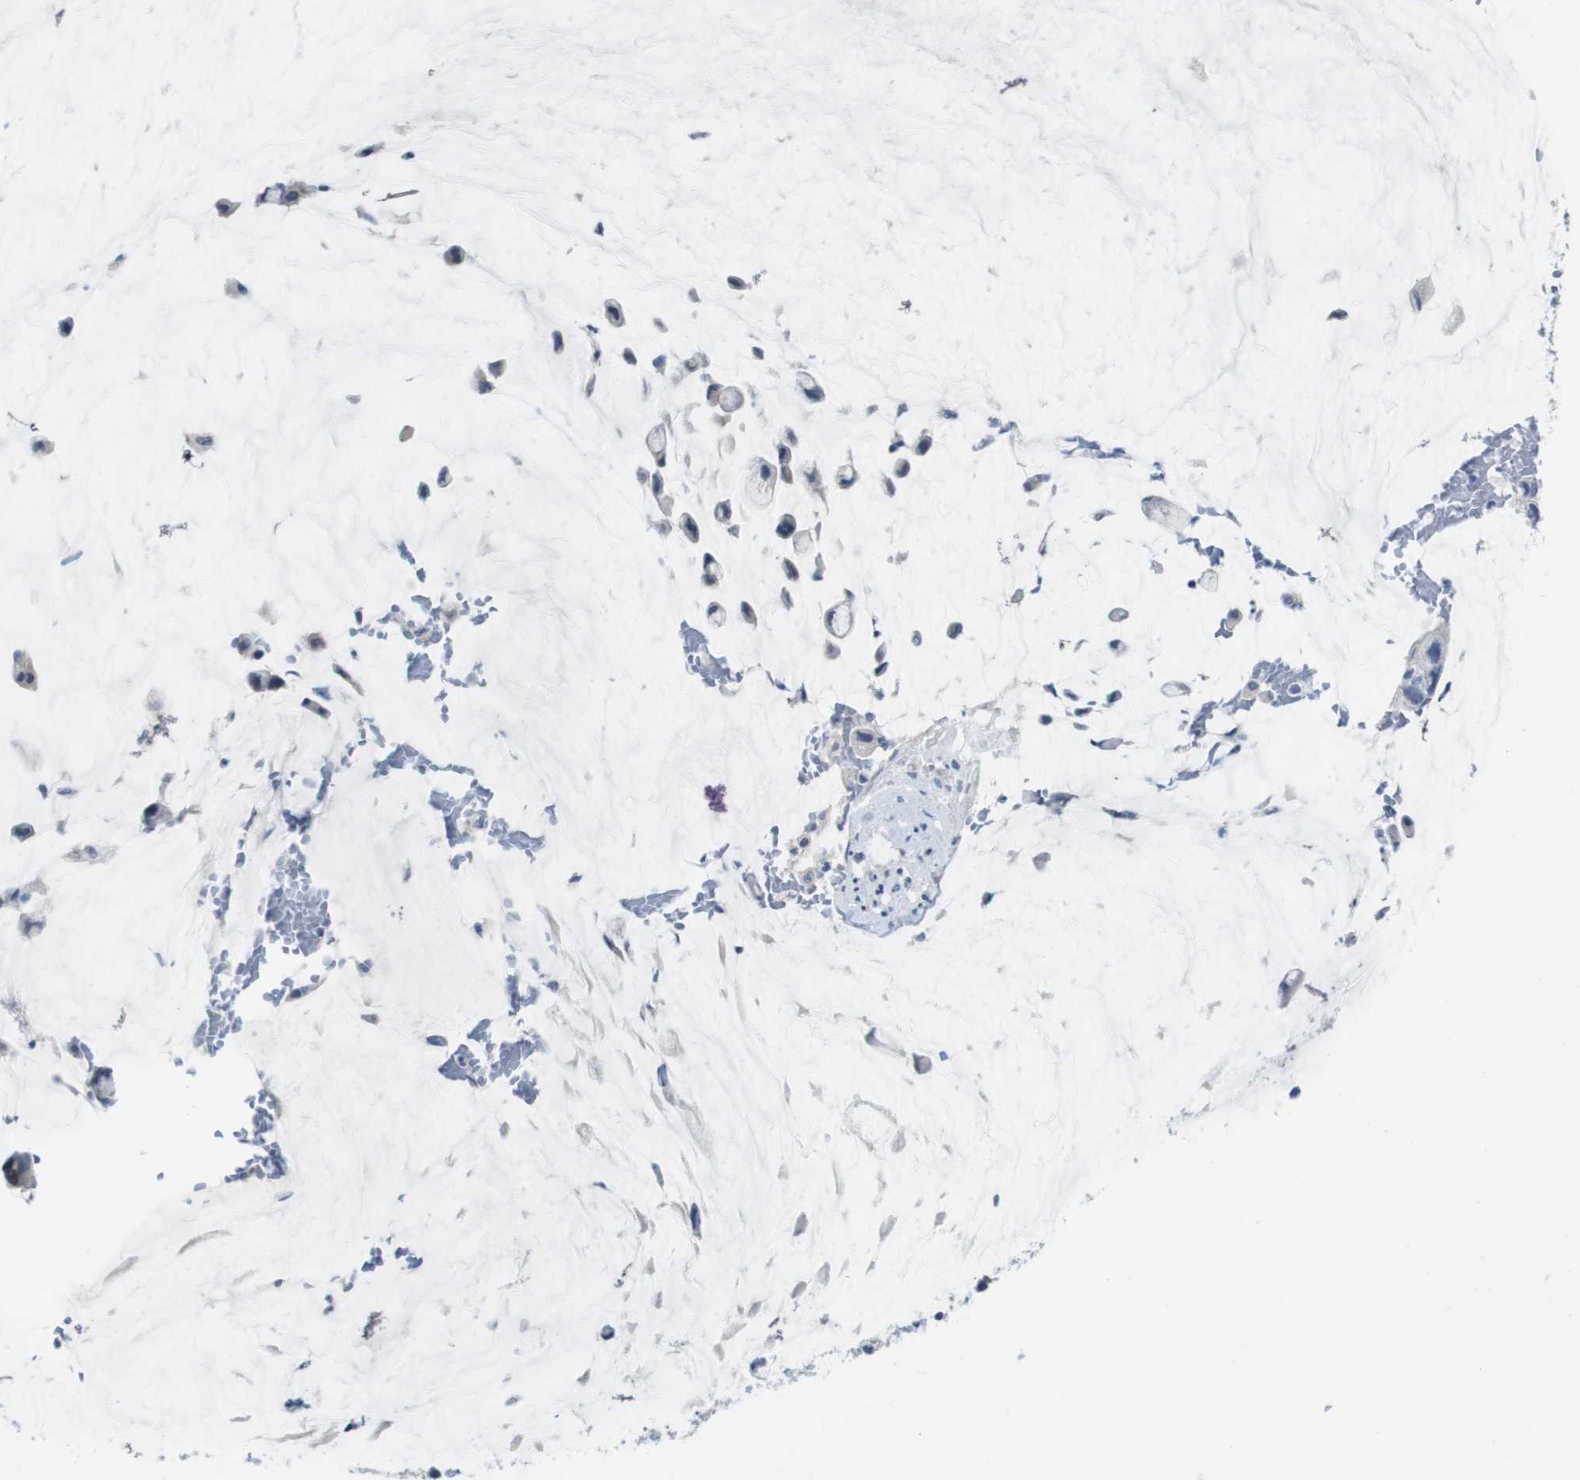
{"staining": {"intensity": "negative", "quantity": "none", "location": "none"}, "tissue": "pancreatic cancer", "cell_type": "Tumor cells", "image_type": "cancer", "snomed": [{"axis": "morphology", "description": "Adenocarcinoma, NOS"}, {"axis": "topography", "description": "Pancreas"}], "caption": "Protein analysis of pancreatic cancer reveals no significant expression in tumor cells.", "gene": "PDE4A", "patient": {"sex": "male", "age": 41}}